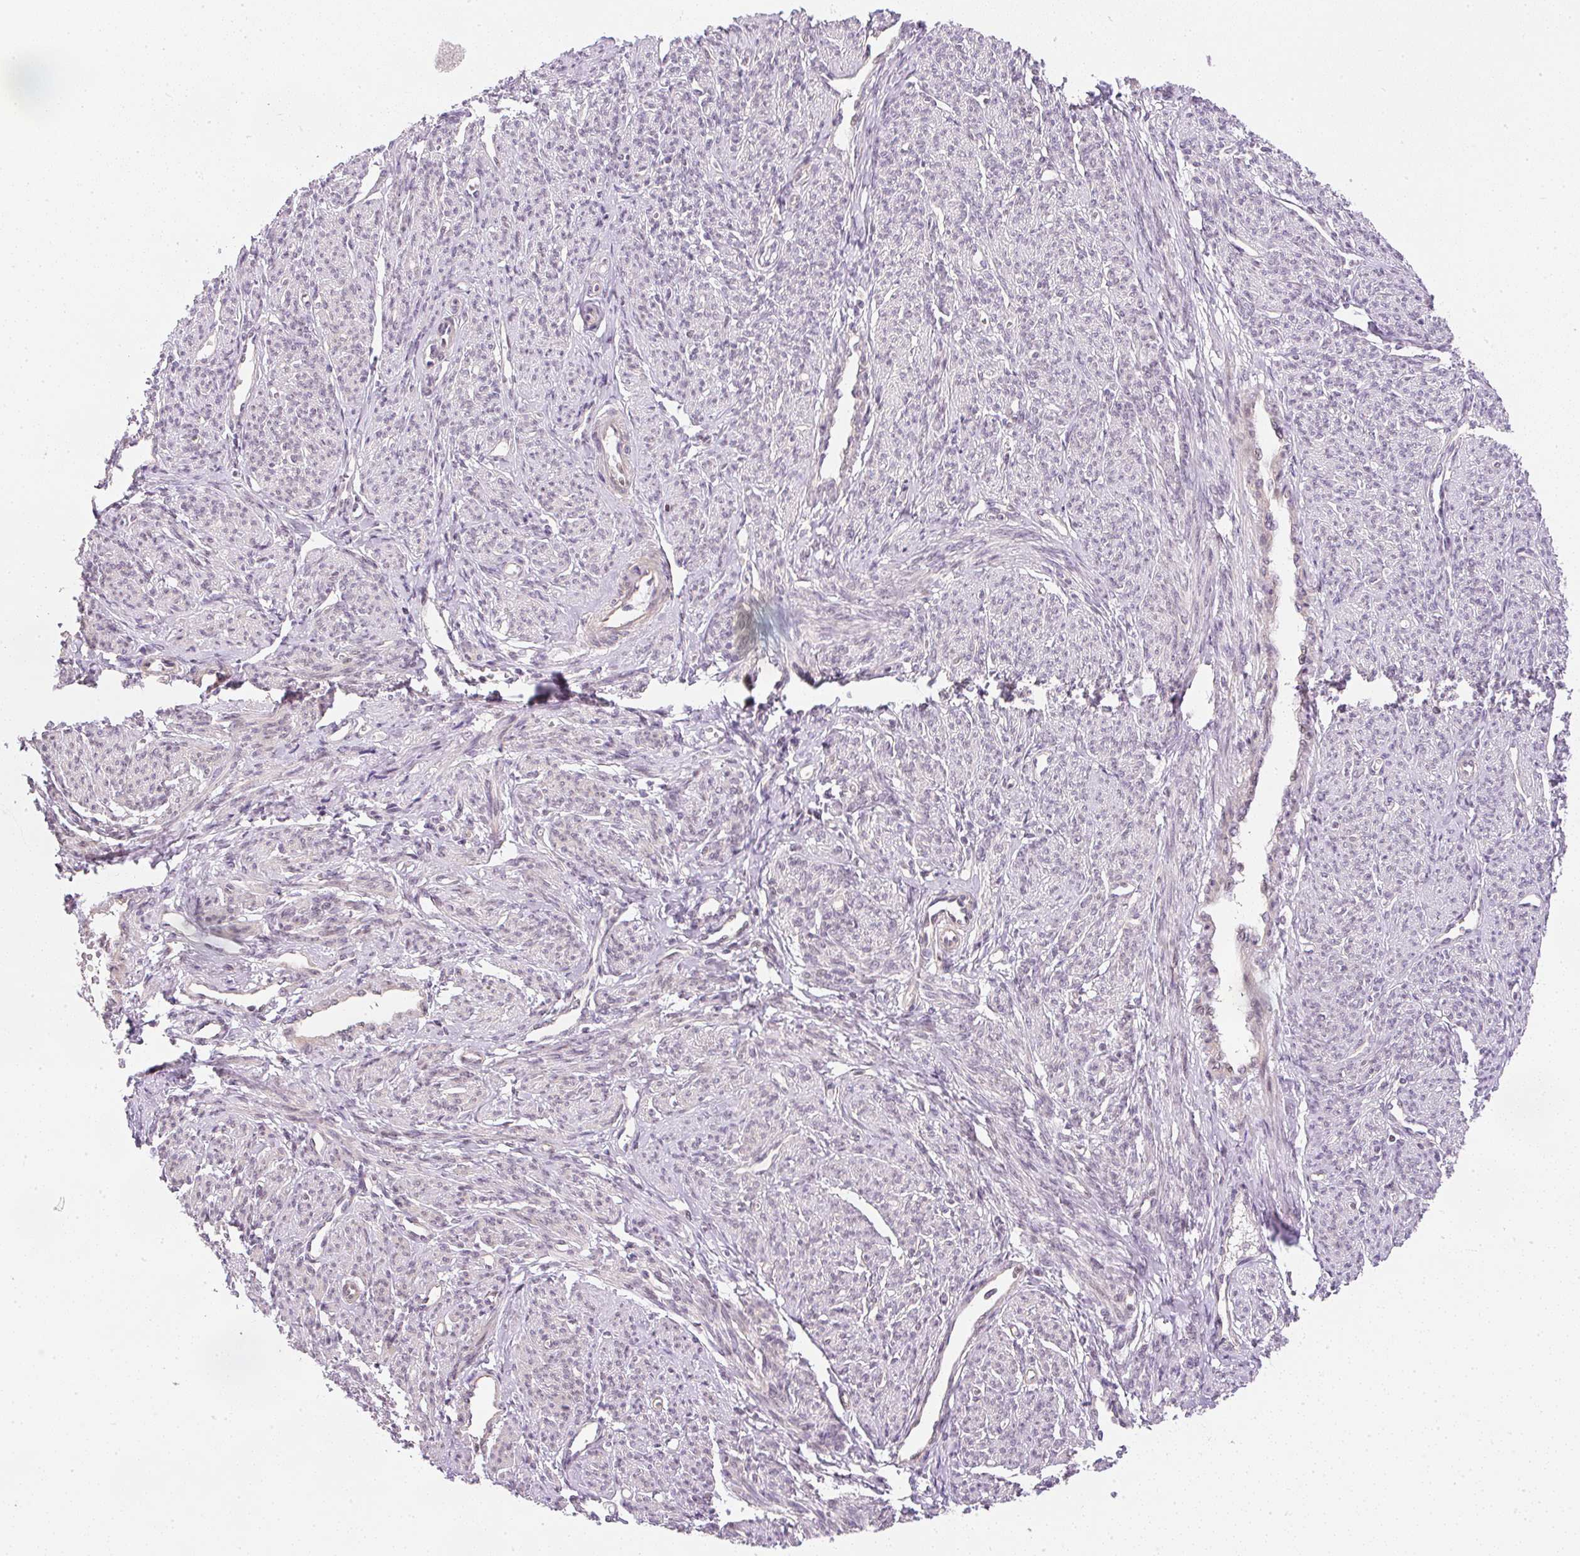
{"staining": {"intensity": "weak", "quantity": "25%-75%", "location": "cytoplasmic/membranous,nuclear"}, "tissue": "smooth muscle", "cell_type": "Smooth muscle cells", "image_type": "normal", "snomed": [{"axis": "morphology", "description": "Normal tissue, NOS"}, {"axis": "topography", "description": "Smooth muscle"}], "caption": "Immunohistochemistry micrograph of unremarkable human smooth muscle stained for a protein (brown), which shows low levels of weak cytoplasmic/membranous,nuclear staining in about 25%-75% of smooth muscle cells.", "gene": "DPPA4", "patient": {"sex": "female", "age": 65}}